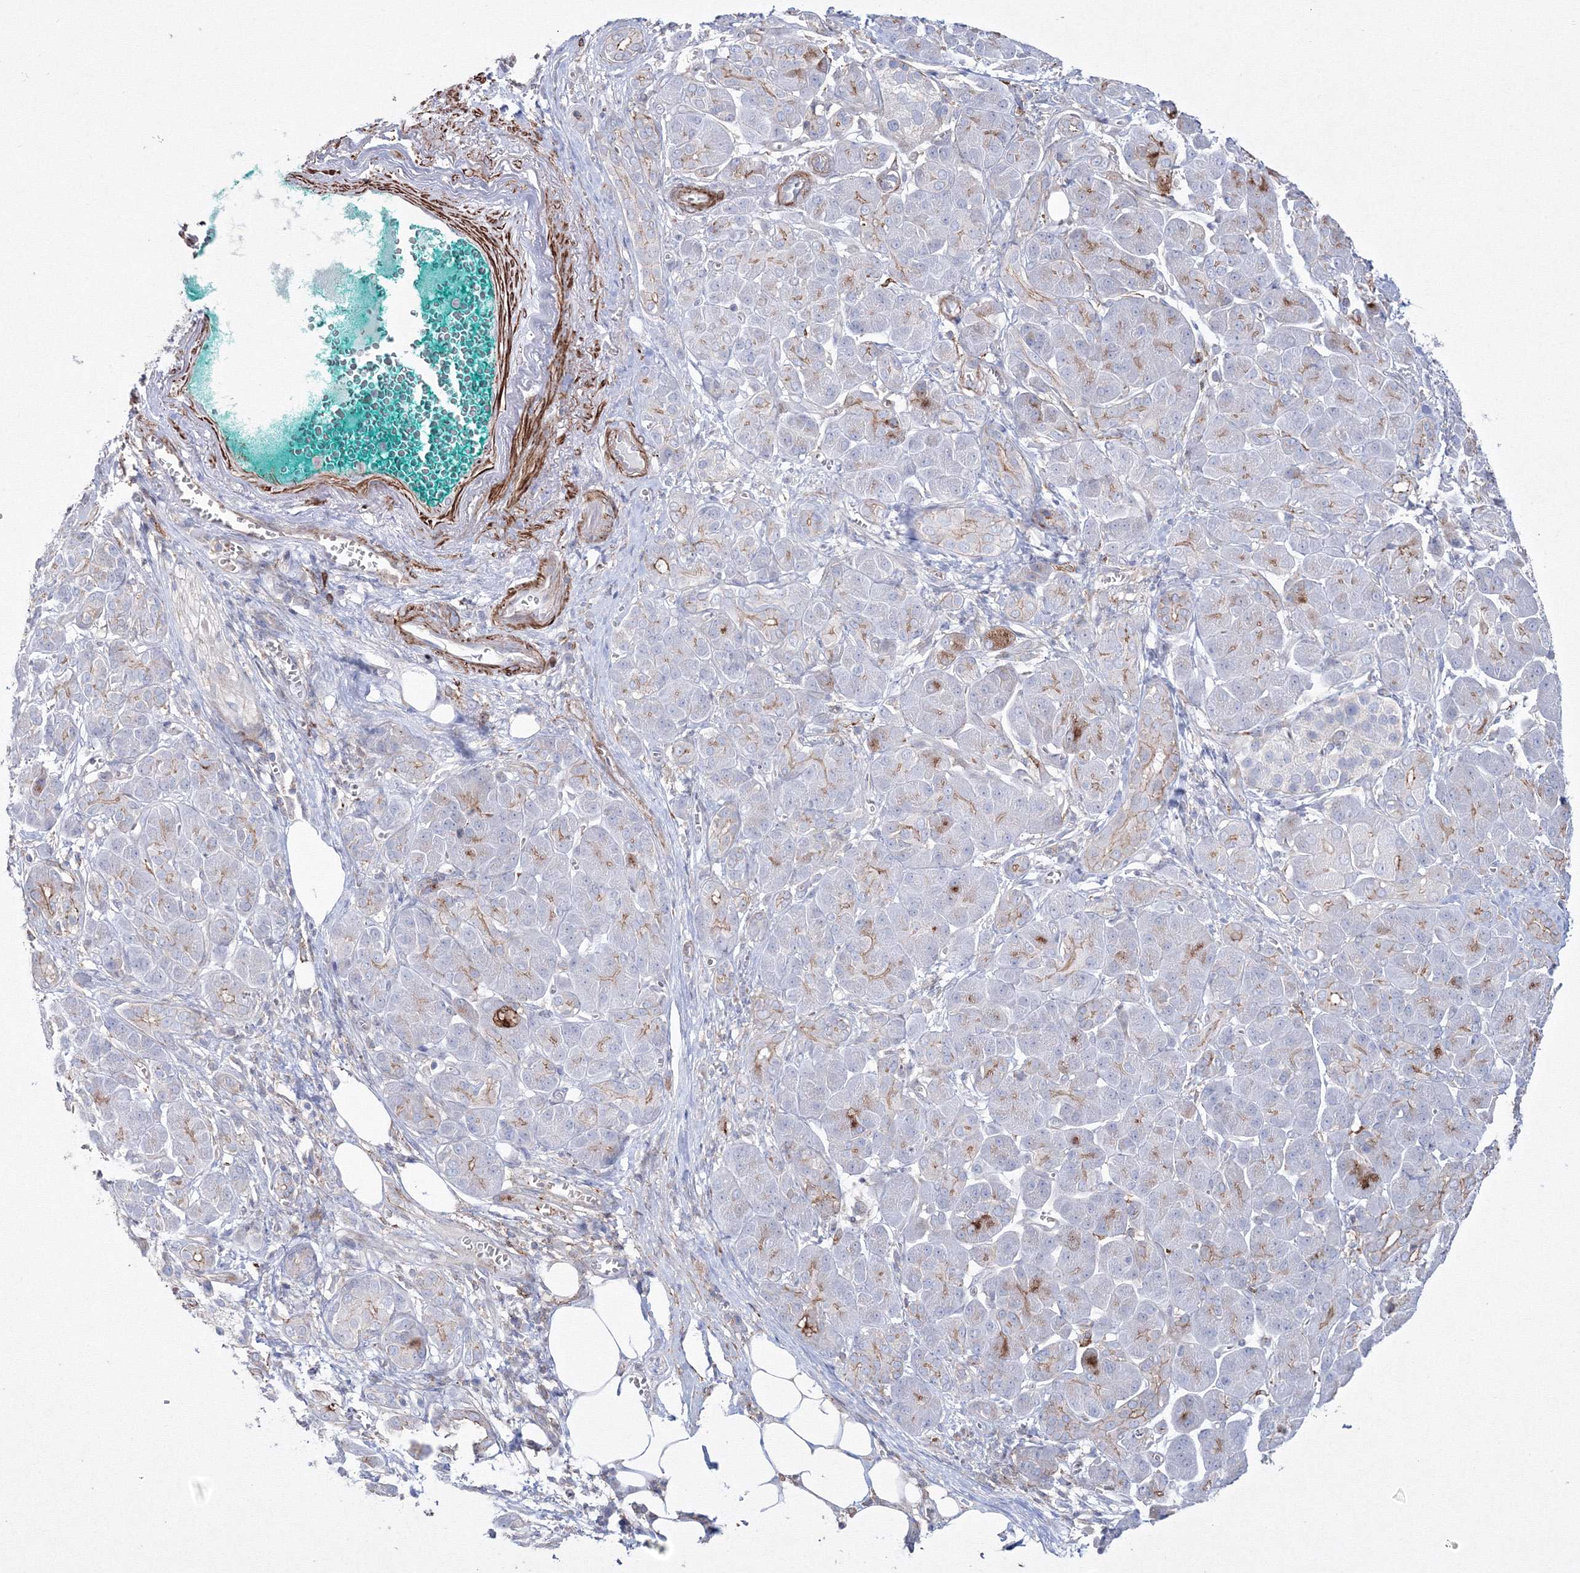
{"staining": {"intensity": "negative", "quantity": "none", "location": "none"}, "tissue": "pancreatic cancer", "cell_type": "Tumor cells", "image_type": "cancer", "snomed": [{"axis": "morphology", "description": "Adenocarcinoma, NOS"}, {"axis": "topography", "description": "Pancreas"}], "caption": "Tumor cells are negative for protein expression in human pancreatic cancer (adenocarcinoma).", "gene": "GPR82", "patient": {"sex": "male", "age": 78}}